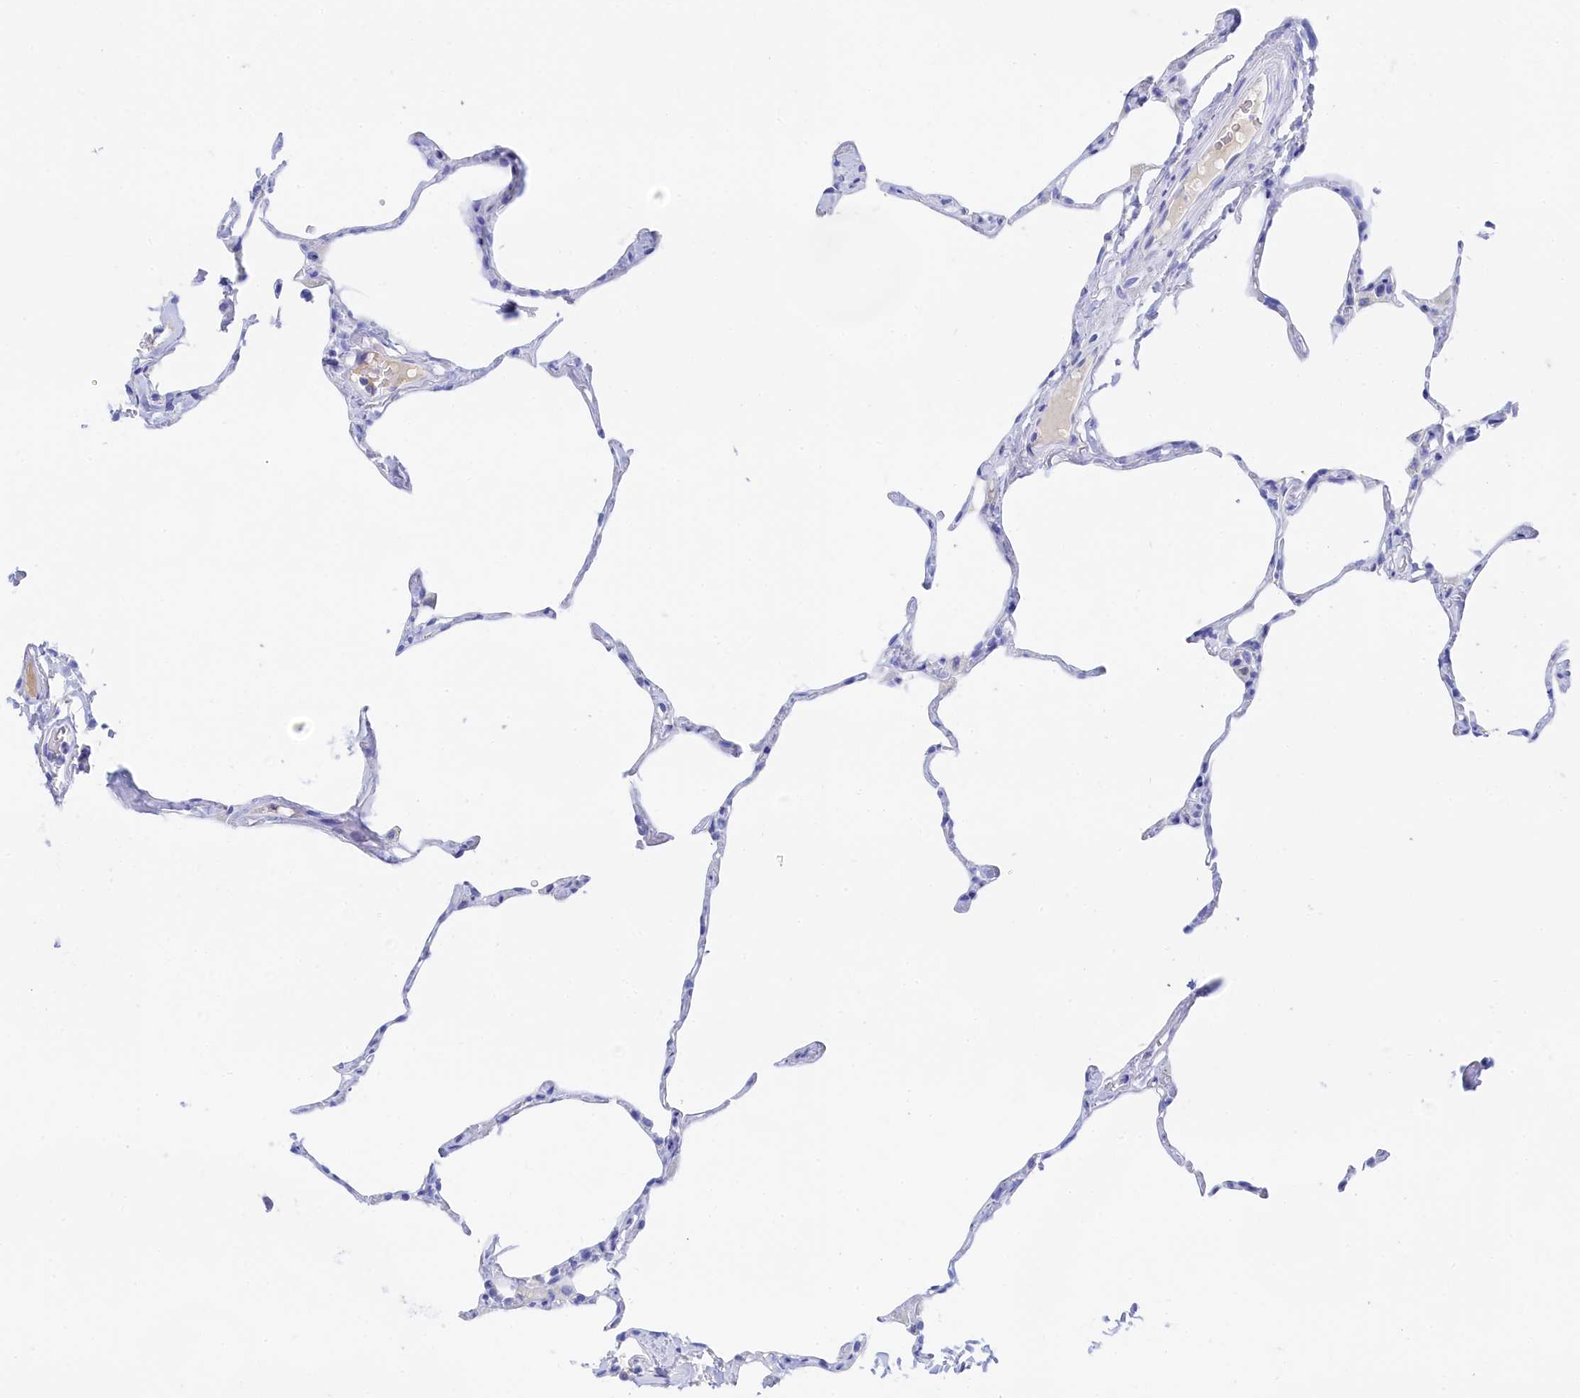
{"staining": {"intensity": "negative", "quantity": "none", "location": "none"}, "tissue": "lung", "cell_type": "Alveolar cells", "image_type": "normal", "snomed": [{"axis": "morphology", "description": "Normal tissue, NOS"}, {"axis": "topography", "description": "Lung"}], "caption": "The photomicrograph demonstrates no significant staining in alveolar cells of lung. The staining was performed using DAB (3,3'-diaminobenzidine) to visualize the protein expression in brown, while the nuclei were stained in blue with hematoxylin (Magnification: 20x).", "gene": "TRIM10", "patient": {"sex": "male", "age": 65}}